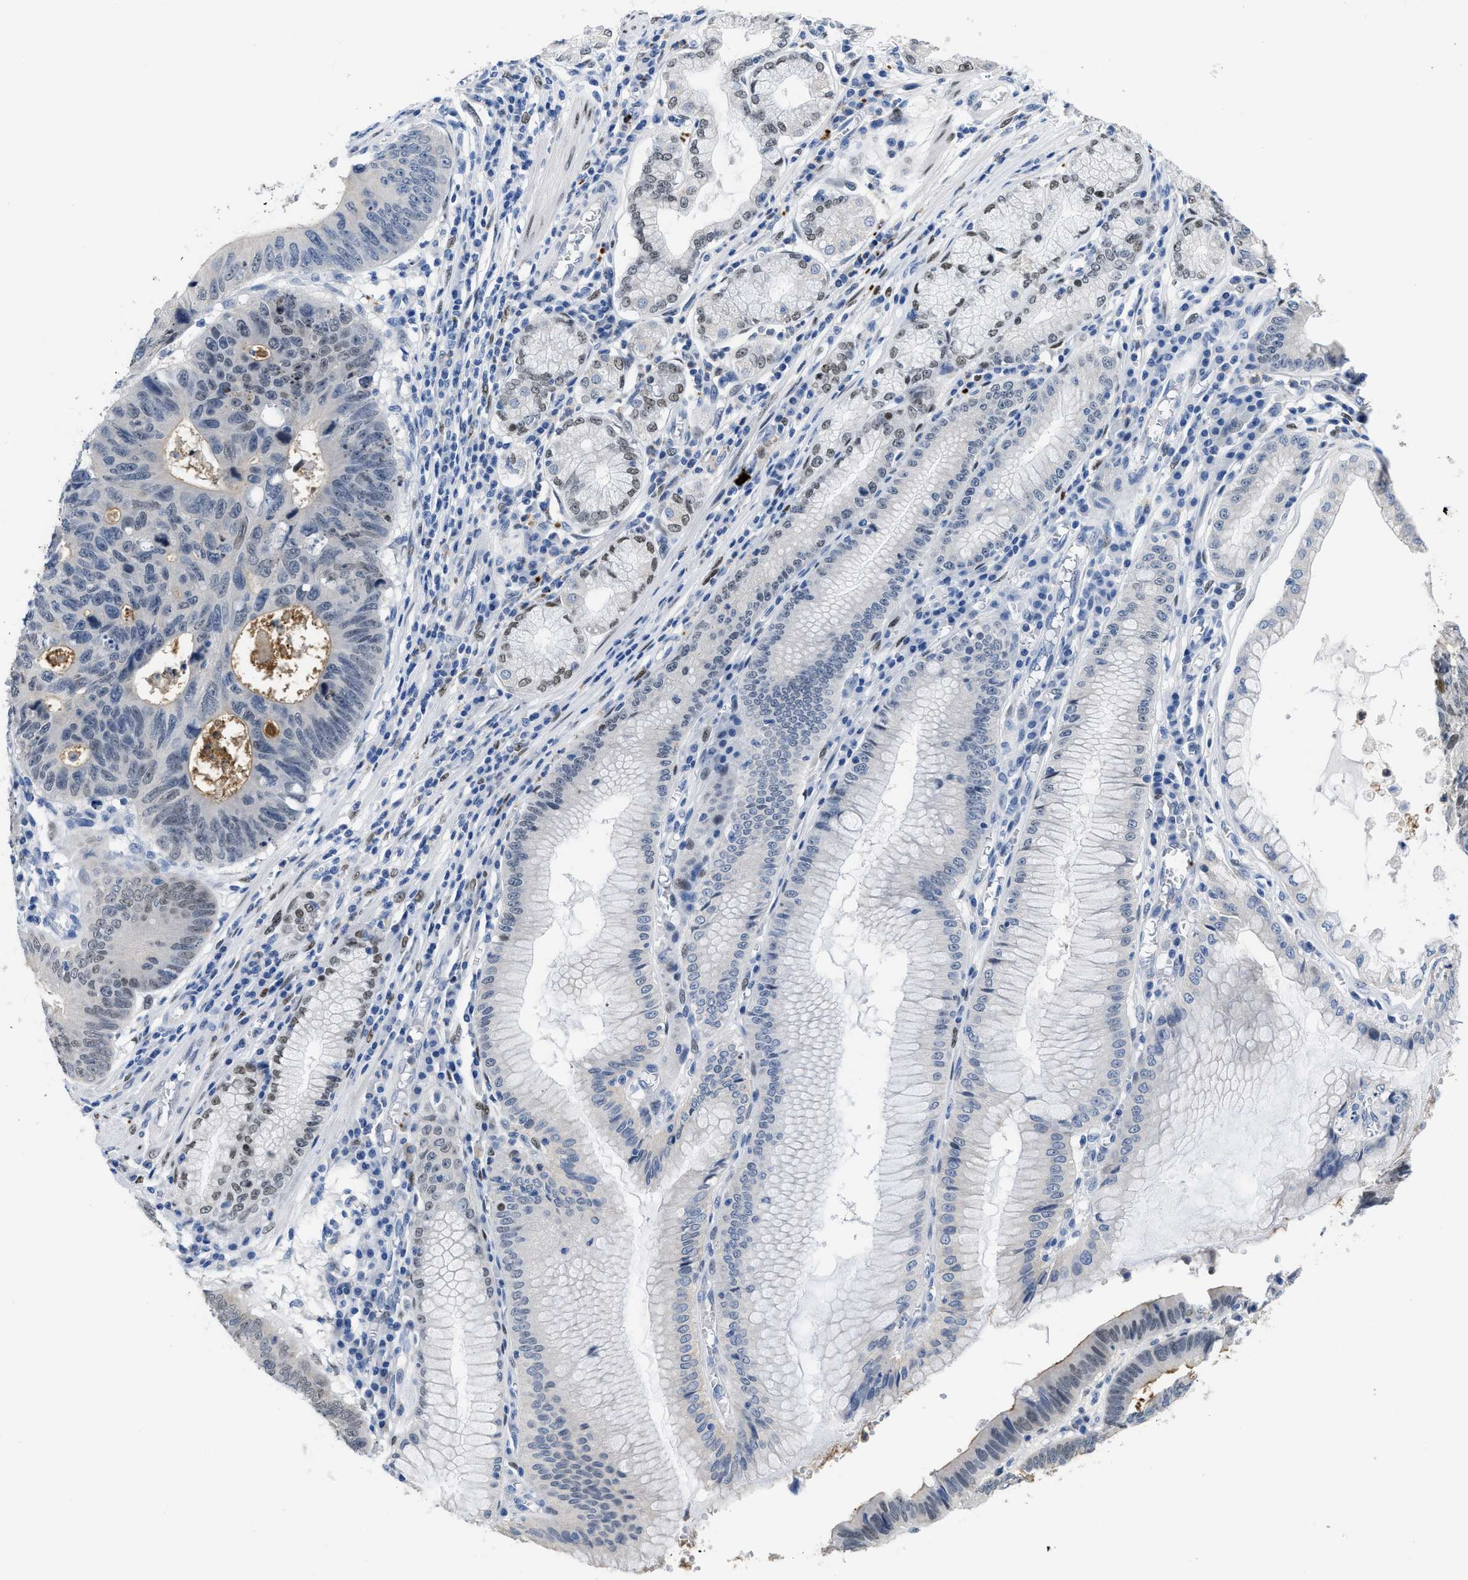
{"staining": {"intensity": "moderate", "quantity": "25%-75%", "location": "cytoplasmic/membranous,nuclear"}, "tissue": "stomach cancer", "cell_type": "Tumor cells", "image_type": "cancer", "snomed": [{"axis": "morphology", "description": "Adenocarcinoma, NOS"}, {"axis": "topography", "description": "Stomach"}], "caption": "DAB (3,3'-diaminobenzidine) immunohistochemical staining of human stomach cancer (adenocarcinoma) reveals moderate cytoplasmic/membranous and nuclear protein expression in about 25%-75% of tumor cells.", "gene": "NFIX", "patient": {"sex": "male", "age": 59}}